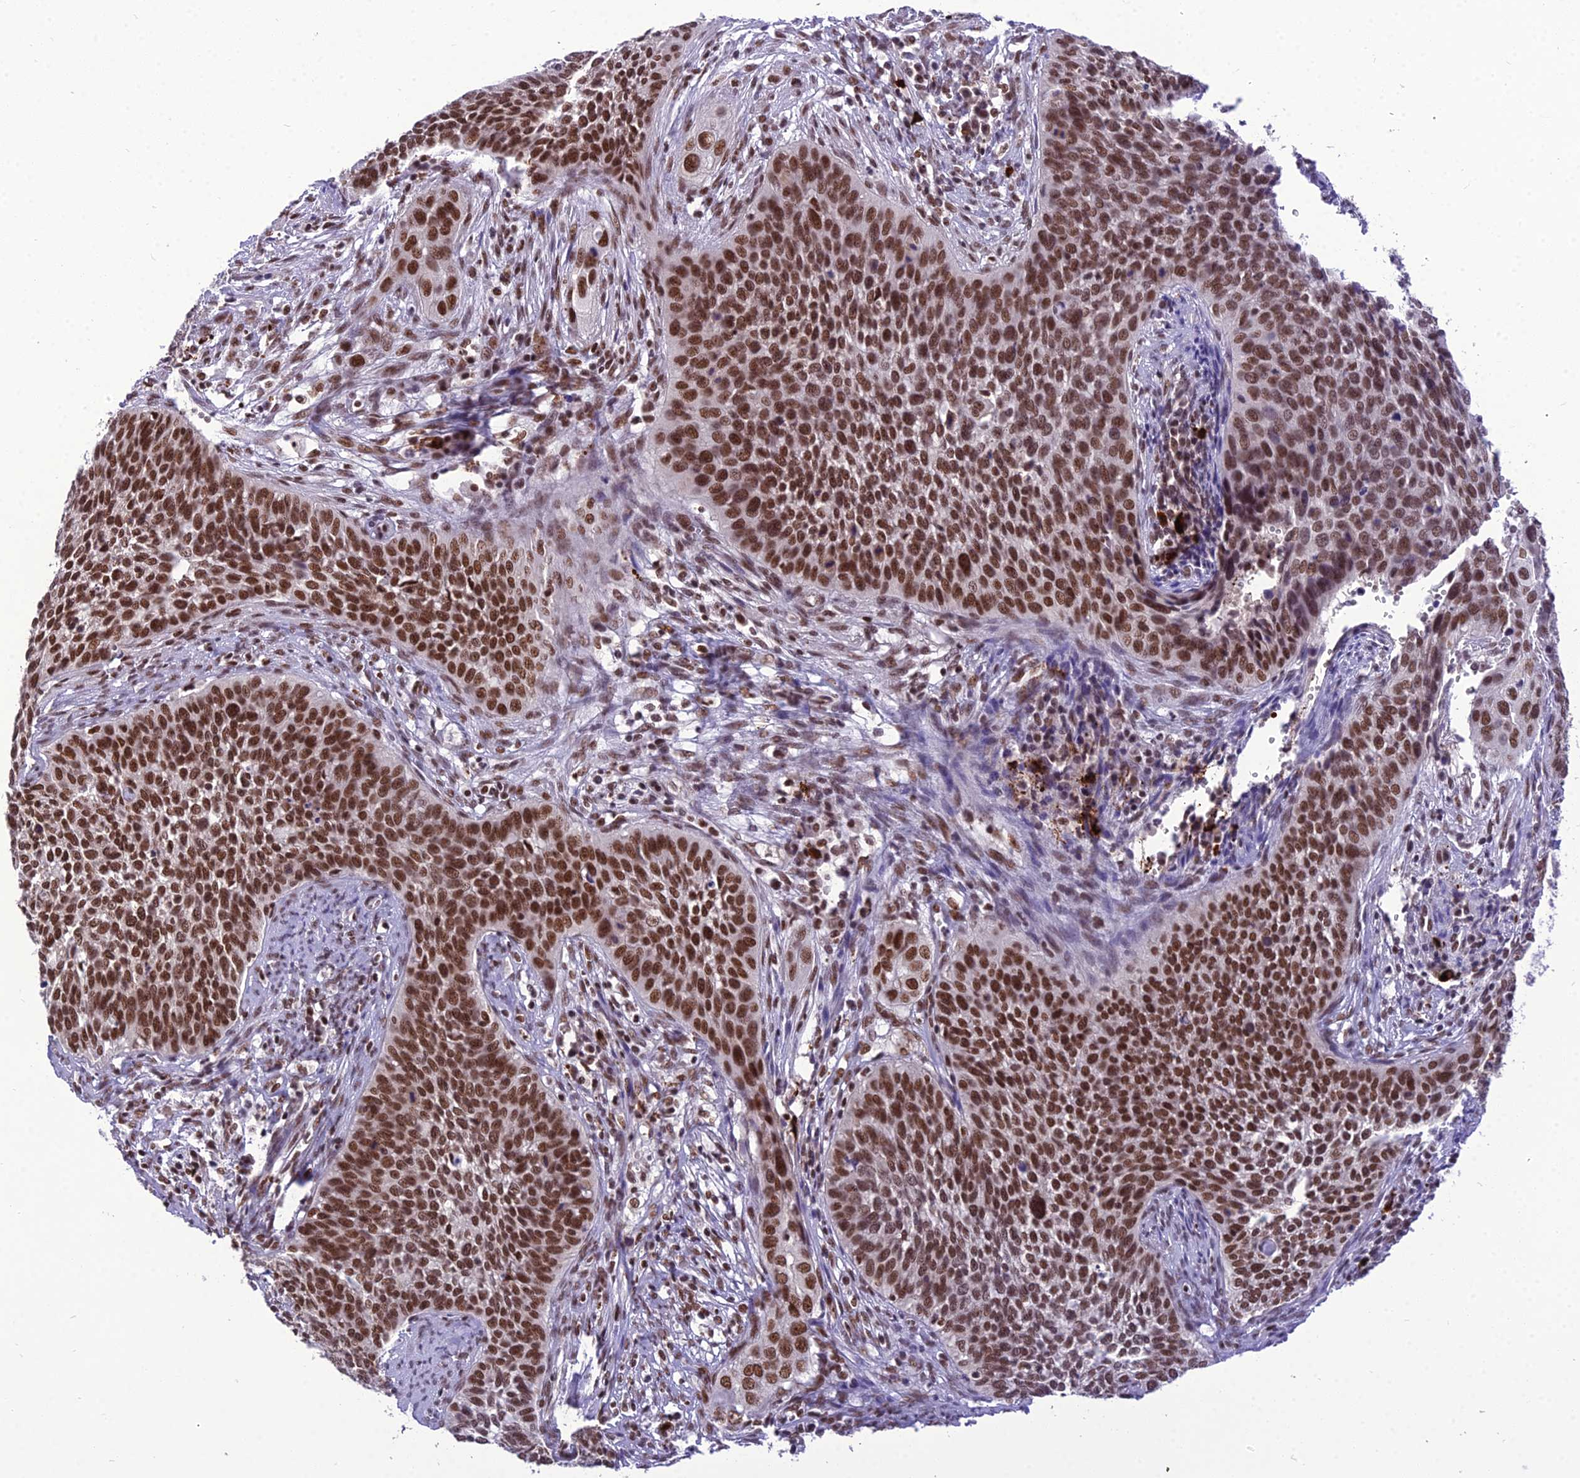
{"staining": {"intensity": "strong", "quantity": ">75%", "location": "nuclear"}, "tissue": "cervical cancer", "cell_type": "Tumor cells", "image_type": "cancer", "snomed": [{"axis": "morphology", "description": "Squamous cell carcinoma, NOS"}, {"axis": "topography", "description": "Cervix"}], "caption": "Cervical squamous cell carcinoma tissue demonstrates strong nuclear expression in about >75% of tumor cells, visualized by immunohistochemistry. (Brightfield microscopy of DAB IHC at high magnification).", "gene": "SH3RF3", "patient": {"sex": "female", "age": 34}}